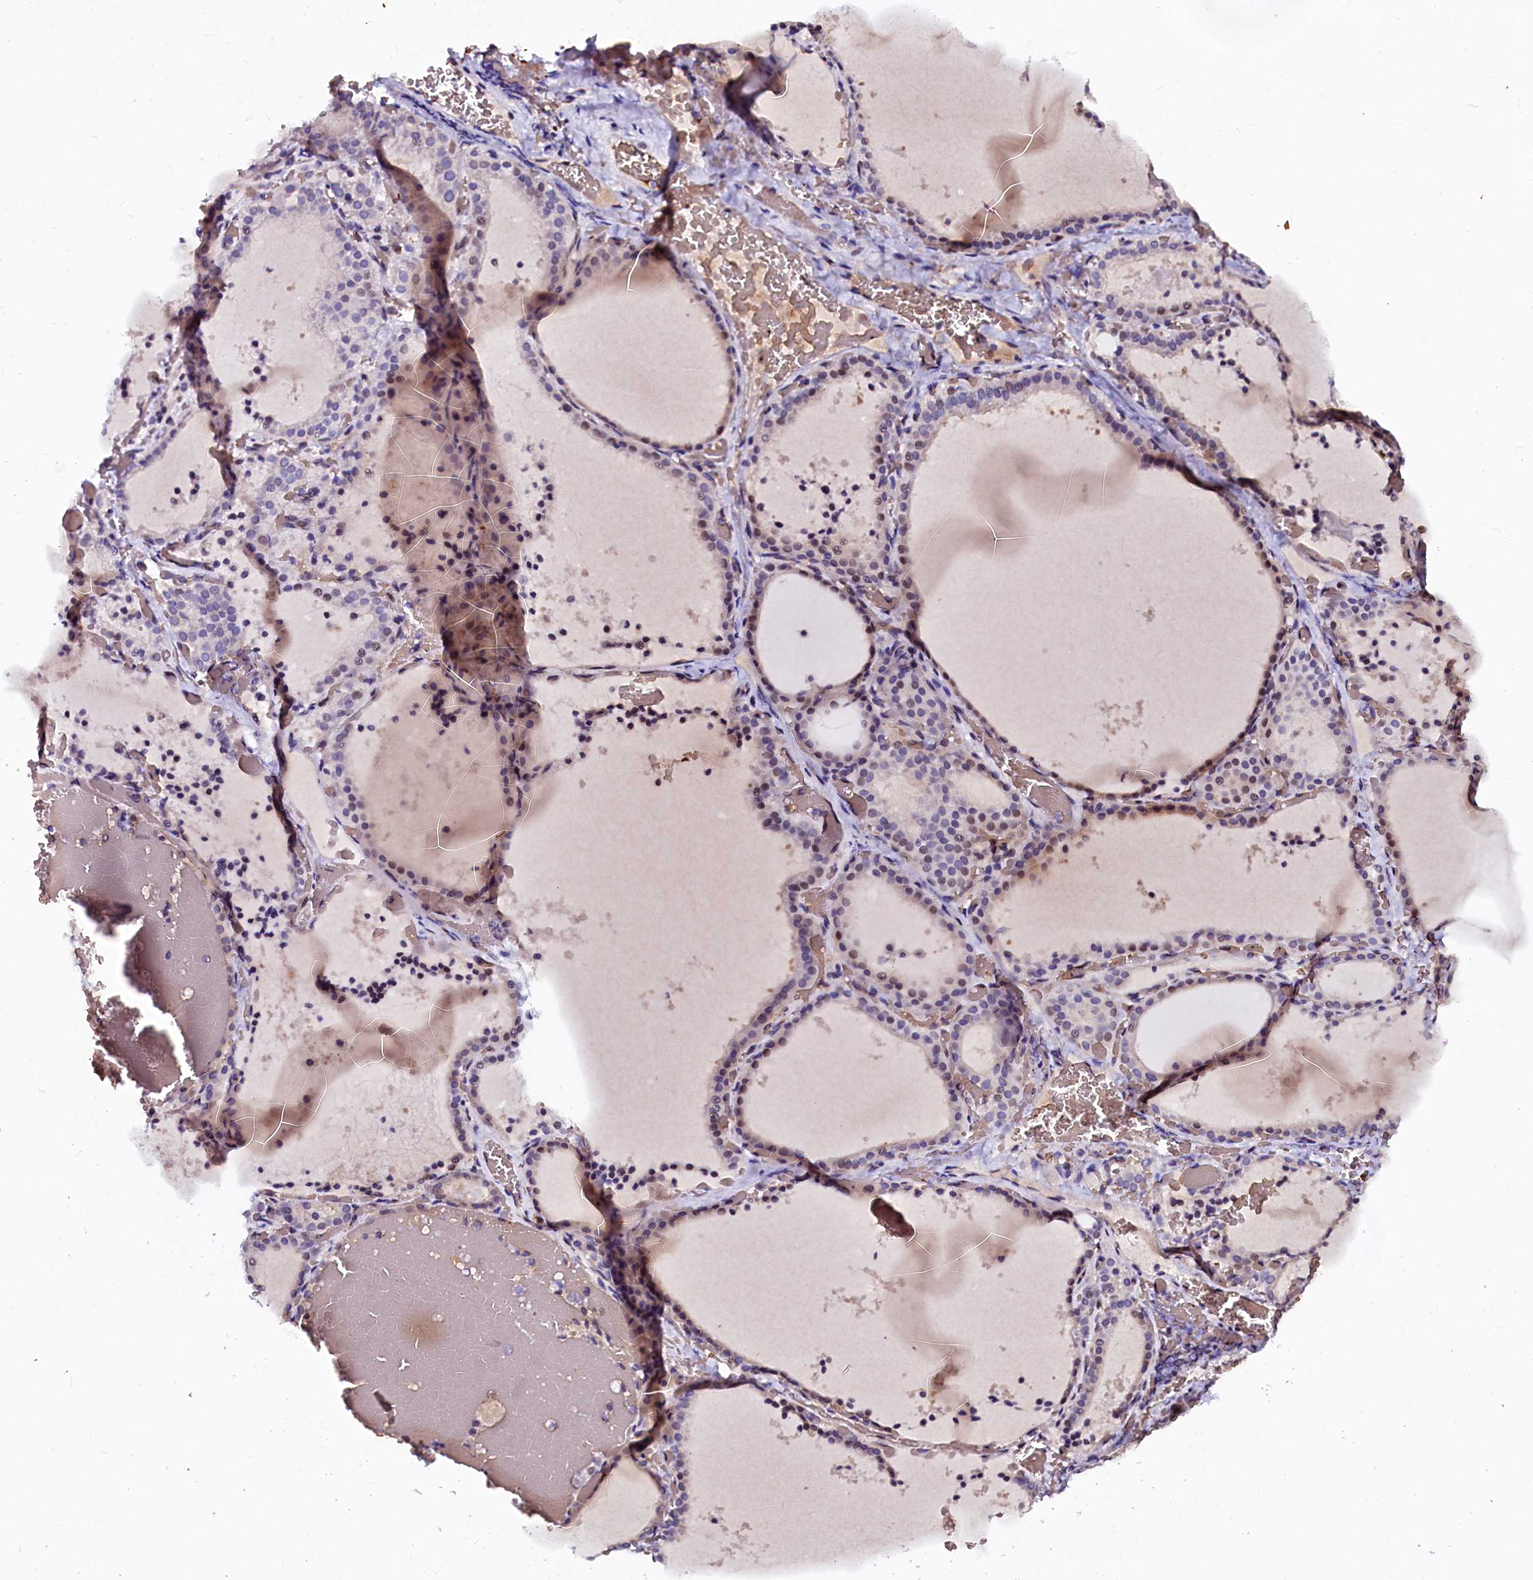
{"staining": {"intensity": "weak", "quantity": "<25%", "location": "cytoplasmic/membranous,nuclear"}, "tissue": "thyroid gland", "cell_type": "Glandular cells", "image_type": "normal", "snomed": [{"axis": "morphology", "description": "Normal tissue, NOS"}, {"axis": "topography", "description": "Thyroid gland"}], "caption": "Histopathology image shows no significant protein expression in glandular cells of unremarkable thyroid gland.", "gene": "CTDSPL2", "patient": {"sex": "female", "age": 39}}